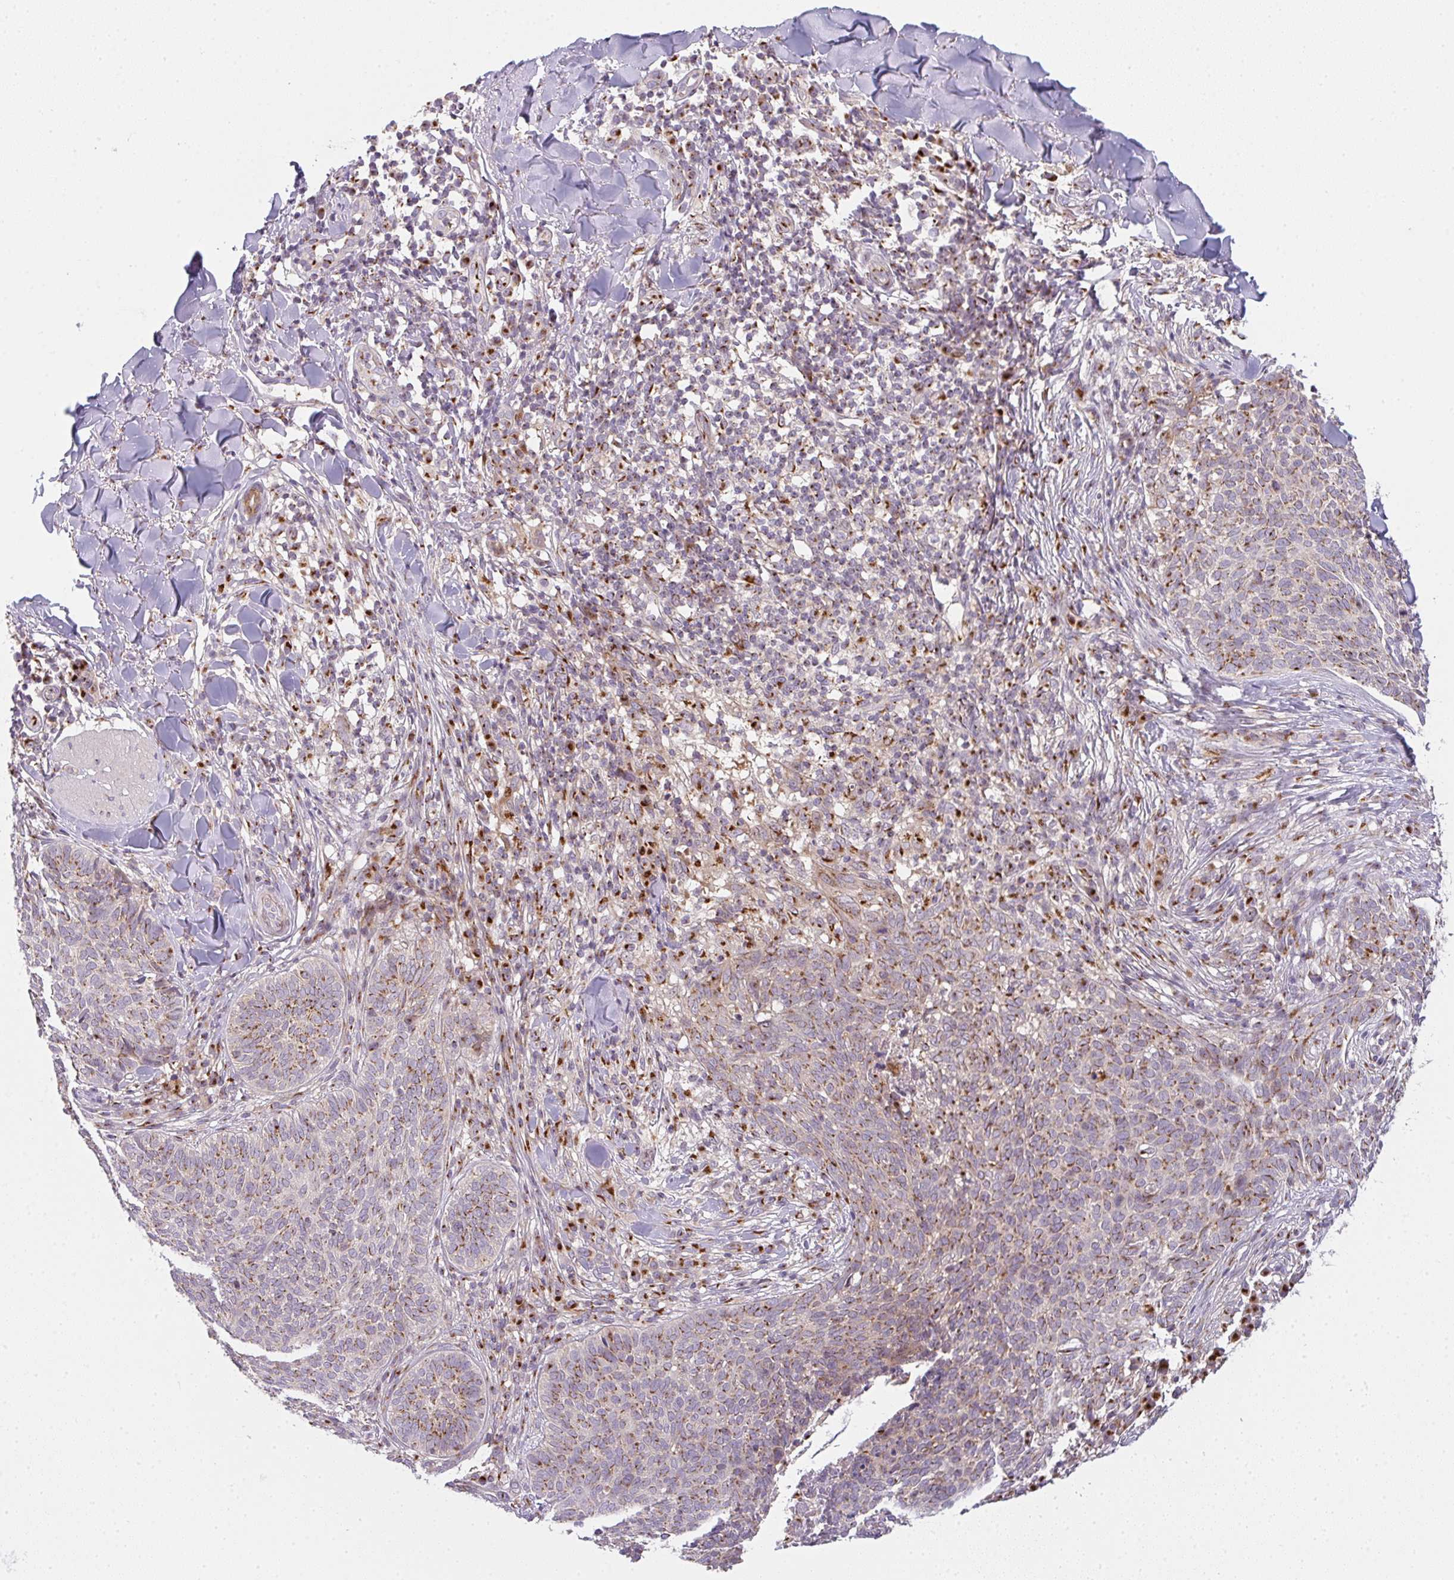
{"staining": {"intensity": "moderate", "quantity": ">75%", "location": "cytoplasmic/membranous"}, "tissue": "skin cancer", "cell_type": "Tumor cells", "image_type": "cancer", "snomed": [{"axis": "morphology", "description": "Basal cell carcinoma"}, {"axis": "topography", "description": "Skin"}, {"axis": "topography", "description": "Skin of face"}], "caption": "Immunohistochemistry (IHC) of human skin cancer (basal cell carcinoma) displays medium levels of moderate cytoplasmic/membranous positivity in about >75% of tumor cells.", "gene": "GVQW3", "patient": {"sex": "male", "age": 56}}